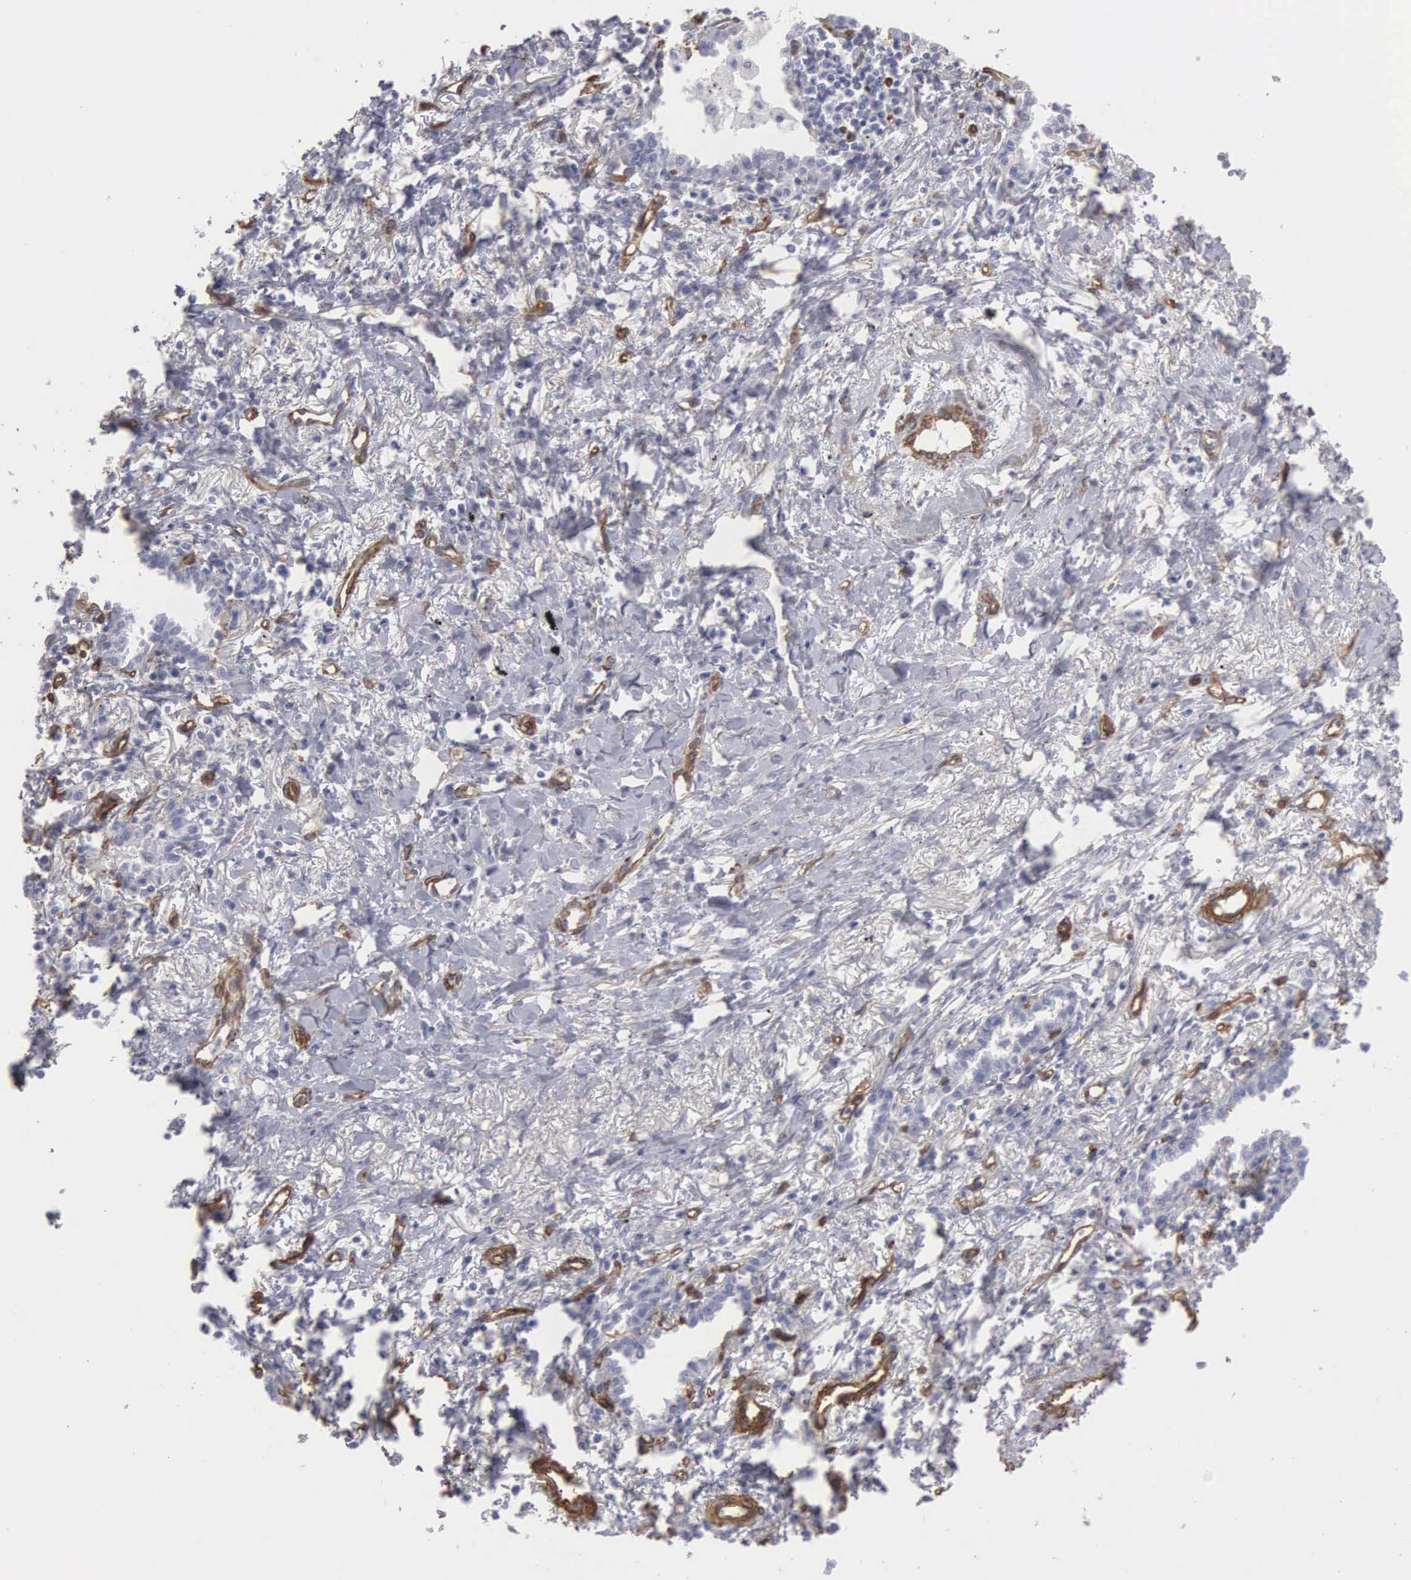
{"staining": {"intensity": "negative", "quantity": "none", "location": "none"}, "tissue": "lung cancer", "cell_type": "Tumor cells", "image_type": "cancer", "snomed": [{"axis": "morphology", "description": "Adenocarcinoma, NOS"}, {"axis": "topography", "description": "Lung"}], "caption": "High magnification brightfield microscopy of lung cancer (adenocarcinoma) stained with DAB (3,3'-diaminobenzidine) (brown) and counterstained with hematoxylin (blue): tumor cells show no significant expression.", "gene": "MAGEB10", "patient": {"sex": "male", "age": 60}}